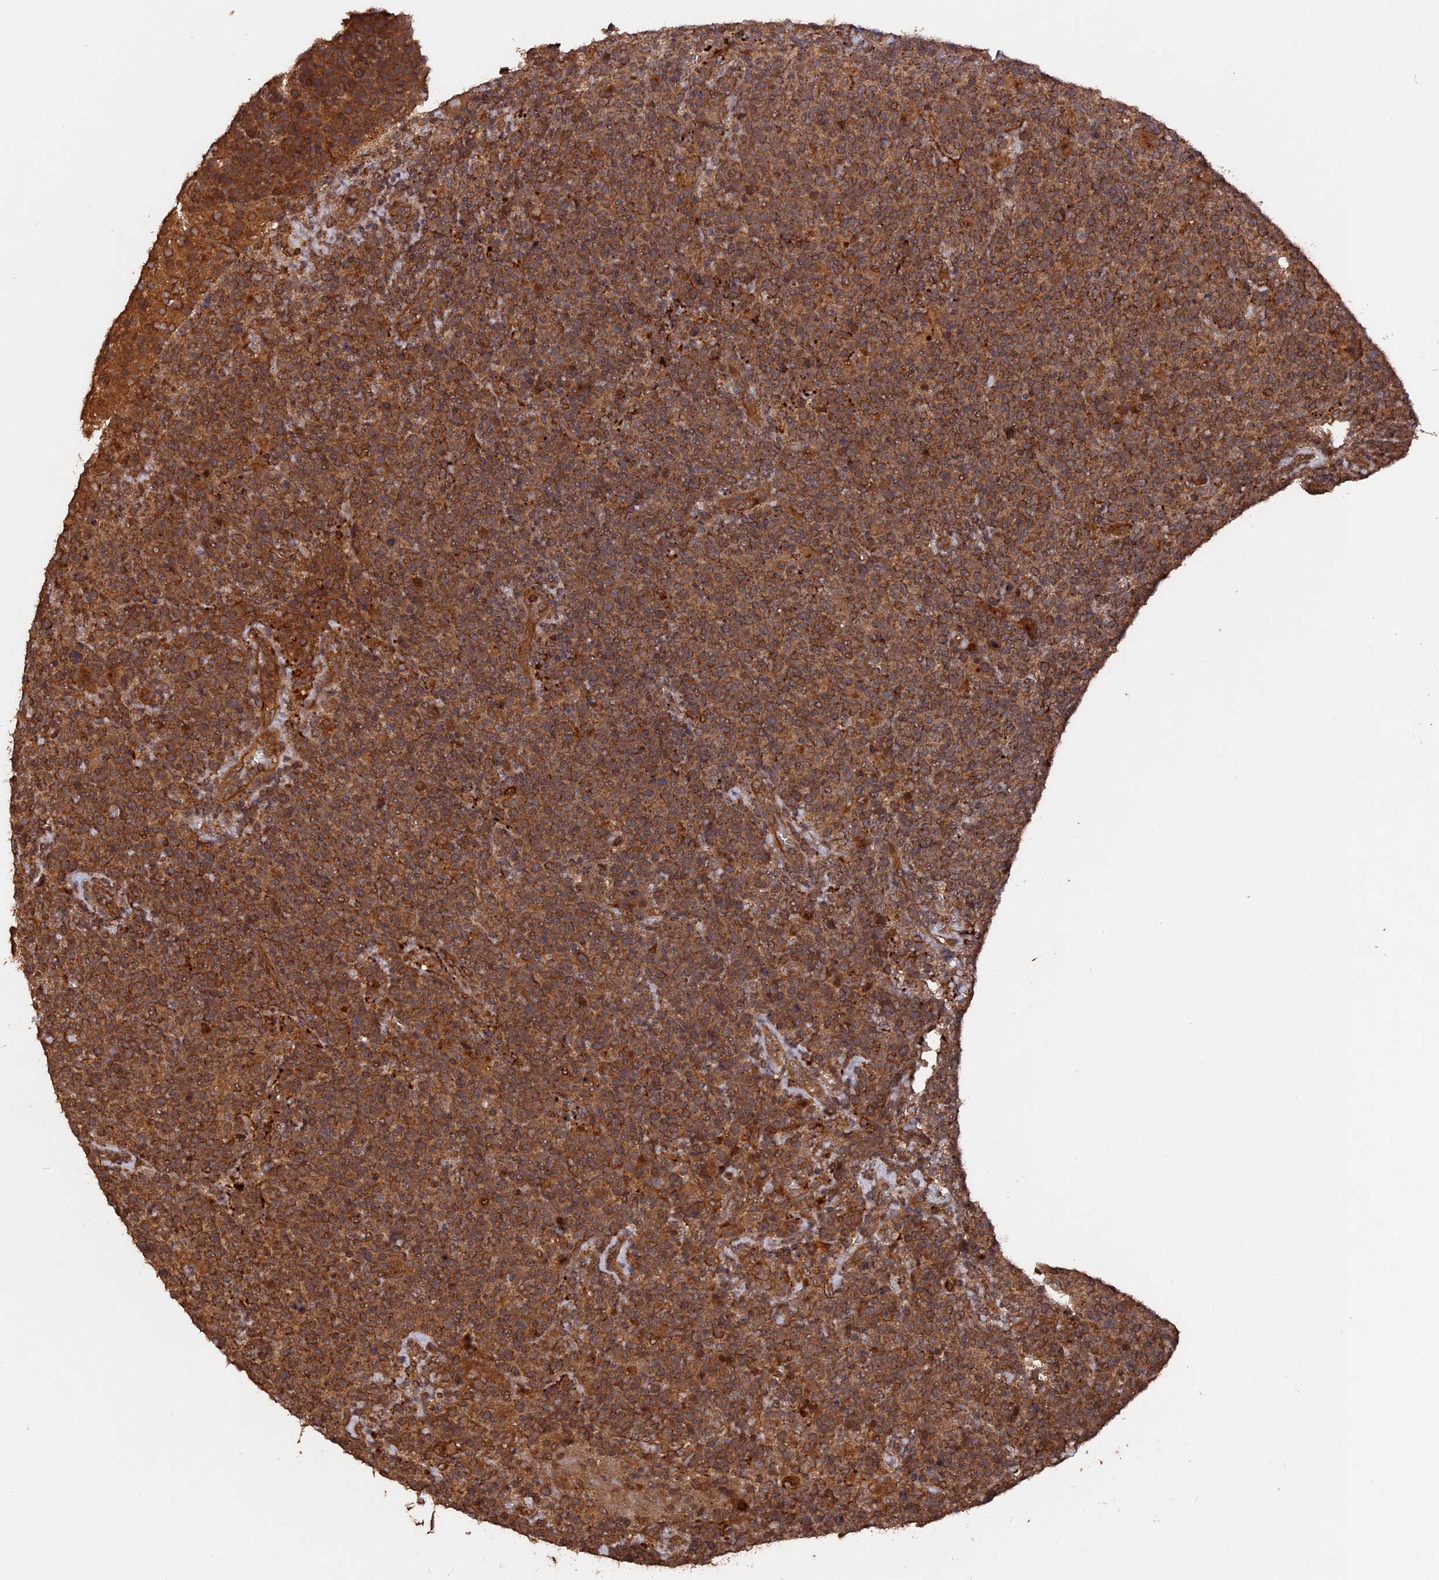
{"staining": {"intensity": "moderate", "quantity": ">75%", "location": "cytoplasmic/membranous"}, "tissue": "lymphoma", "cell_type": "Tumor cells", "image_type": "cancer", "snomed": [{"axis": "morphology", "description": "Malignant lymphoma, non-Hodgkin's type, High grade"}, {"axis": "topography", "description": "Lymph node"}], "caption": "High-power microscopy captured an immunohistochemistry (IHC) micrograph of lymphoma, revealing moderate cytoplasmic/membranous positivity in about >75% of tumor cells.", "gene": "TELO2", "patient": {"sex": "male", "age": 61}}